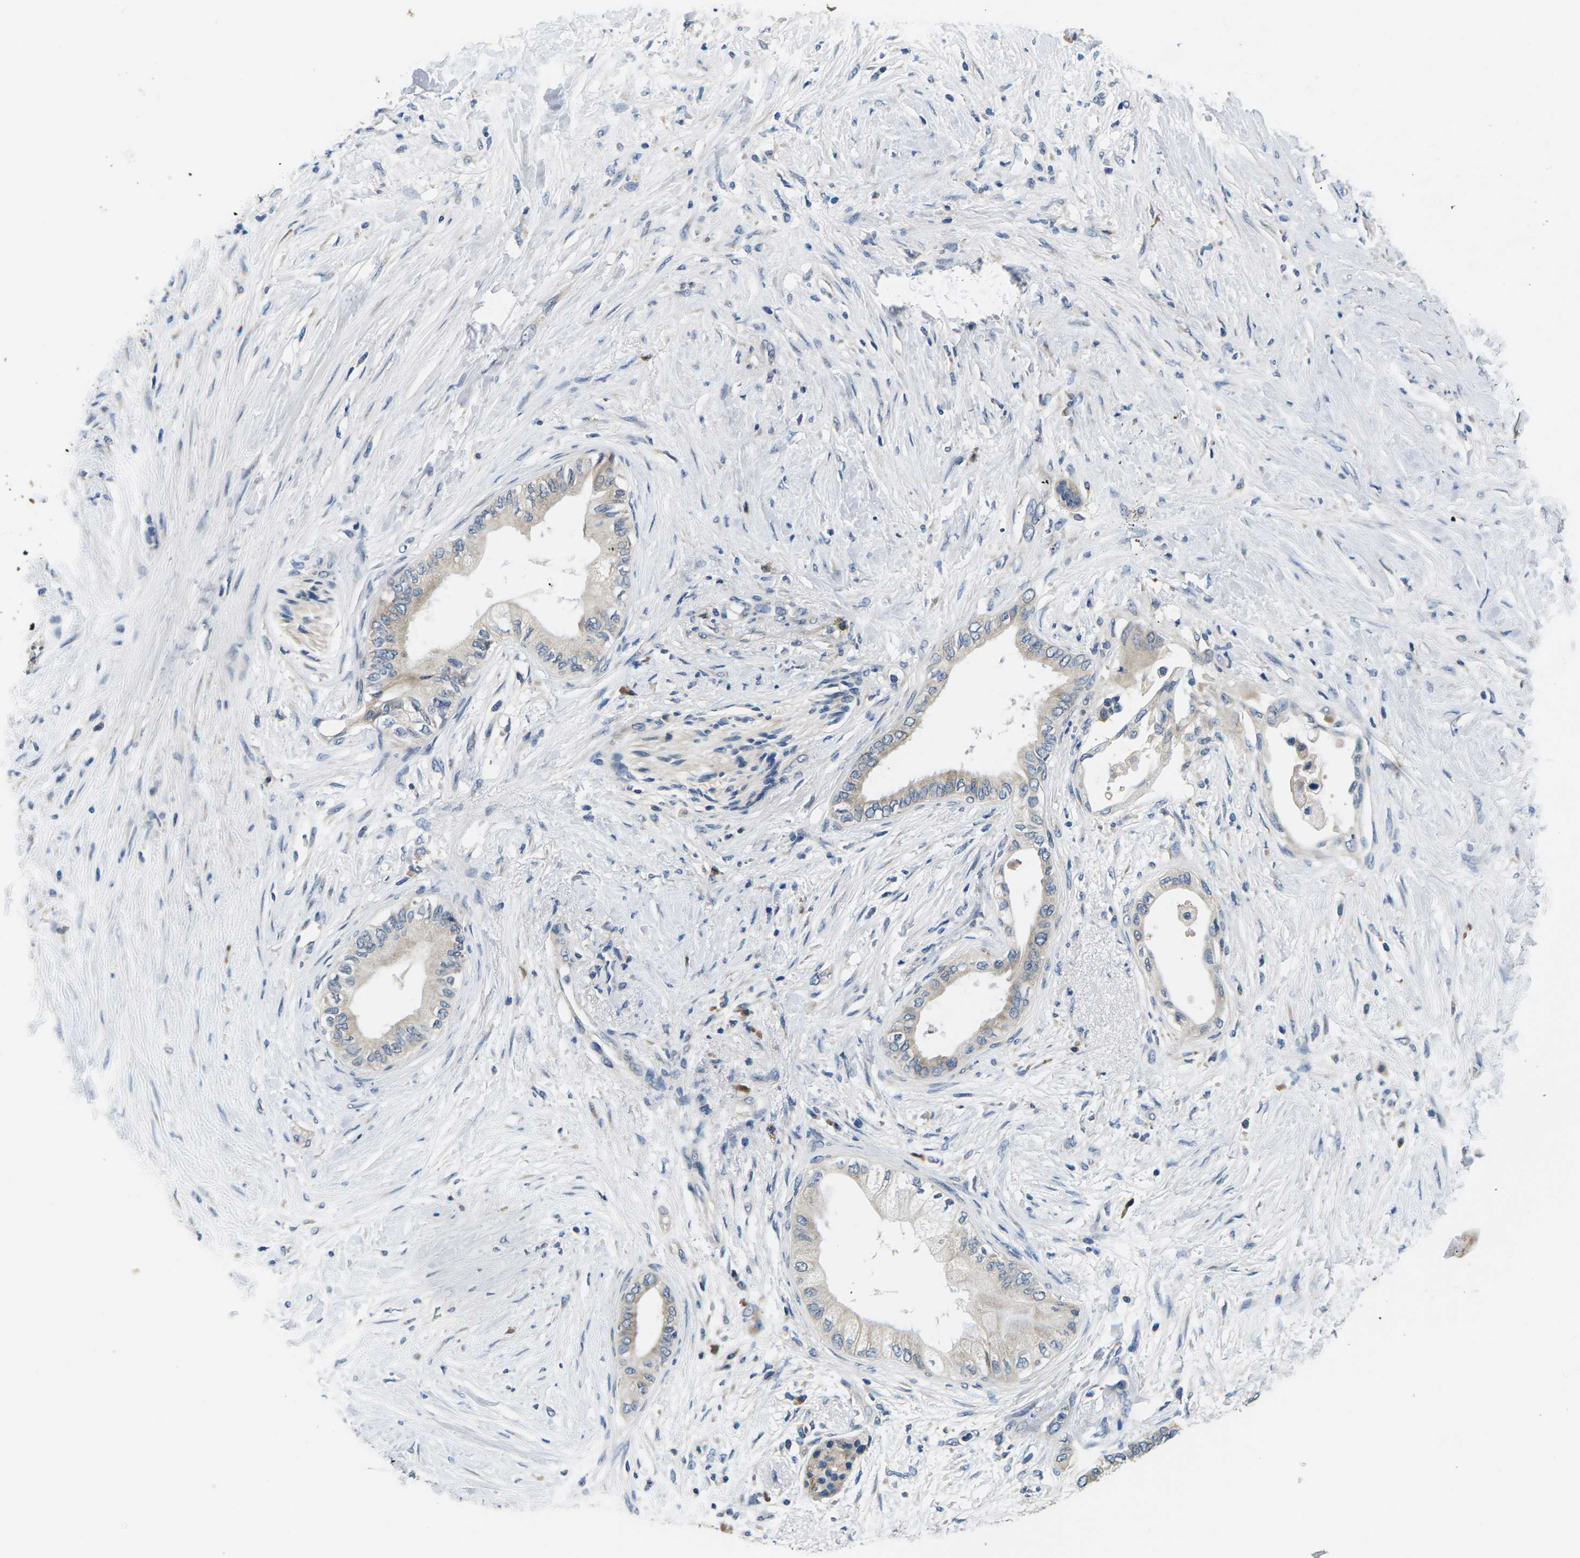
{"staining": {"intensity": "weak", "quantity": "<25%", "location": "cytoplasmic/membranous"}, "tissue": "pancreatic cancer", "cell_type": "Tumor cells", "image_type": "cancer", "snomed": [{"axis": "morphology", "description": "Normal tissue, NOS"}, {"axis": "morphology", "description": "Adenocarcinoma, NOS"}, {"axis": "topography", "description": "Pancreas"}, {"axis": "topography", "description": "Duodenum"}], "caption": "Adenocarcinoma (pancreatic) was stained to show a protein in brown. There is no significant positivity in tumor cells.", "gene": "ERGIC3", "patient": {"sex": "female", "age": 60}}